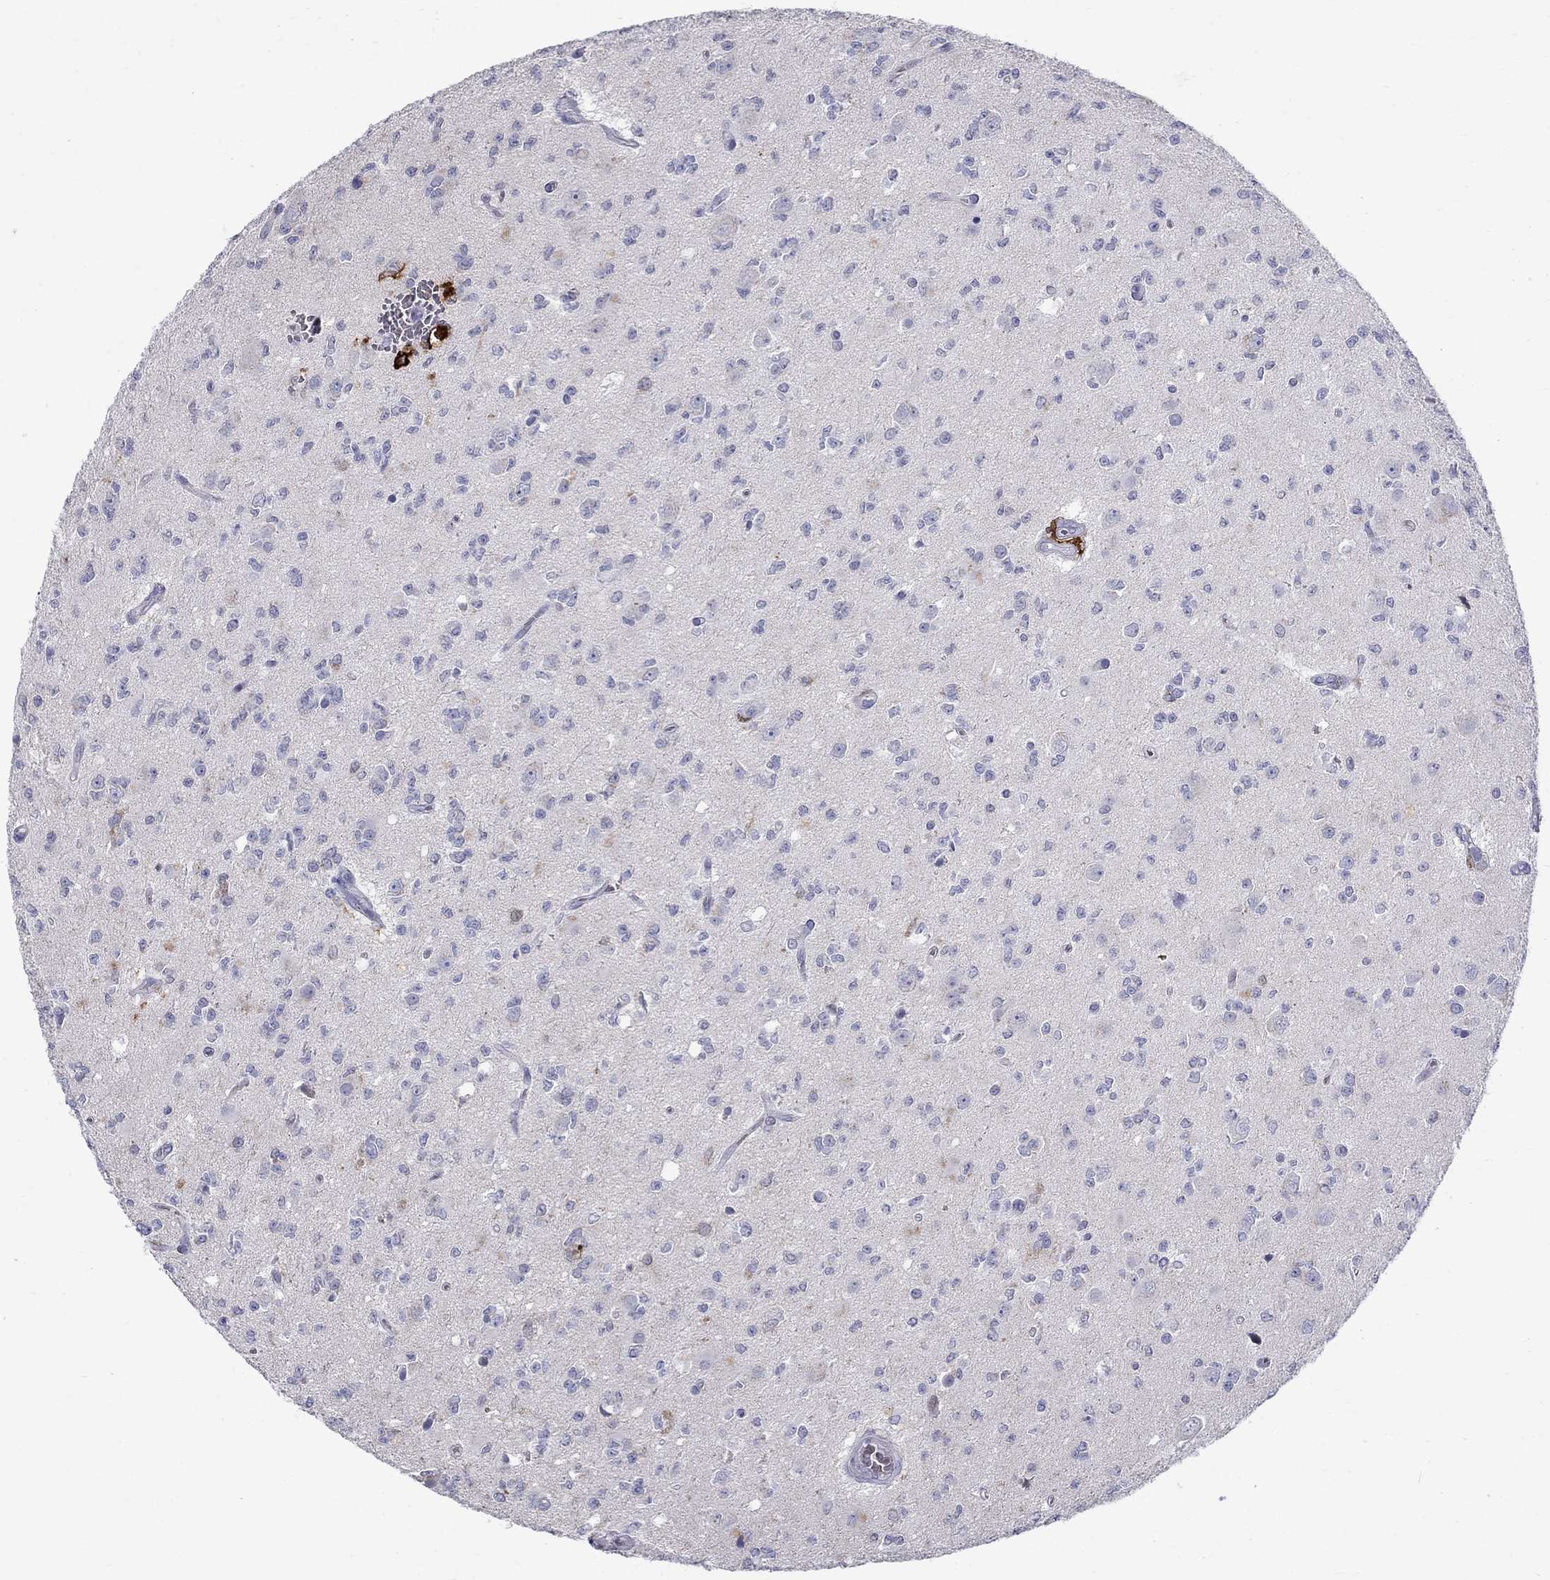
{"staining": {"intensity": "negative", "quantity": "none", "location": "none"}, "tissue": "glioma", "cell_type": "Tumor cells", "image_type": "cancer", "snomed": [{"axis": "morphology", "description": "Glioma, malignant, Low grade"}, {"axis": "topography", "description": "Brain"}], "caption": "Immunohistochemistry (IHC) histopathology image of neoplastic tissue: glioma stained with DAB (3,3'-diaminobenzidine) demonstrates no significant protein expression in tumor cells.", "gene": "AGER", "patient": {"sex": "female", "age": 45}}